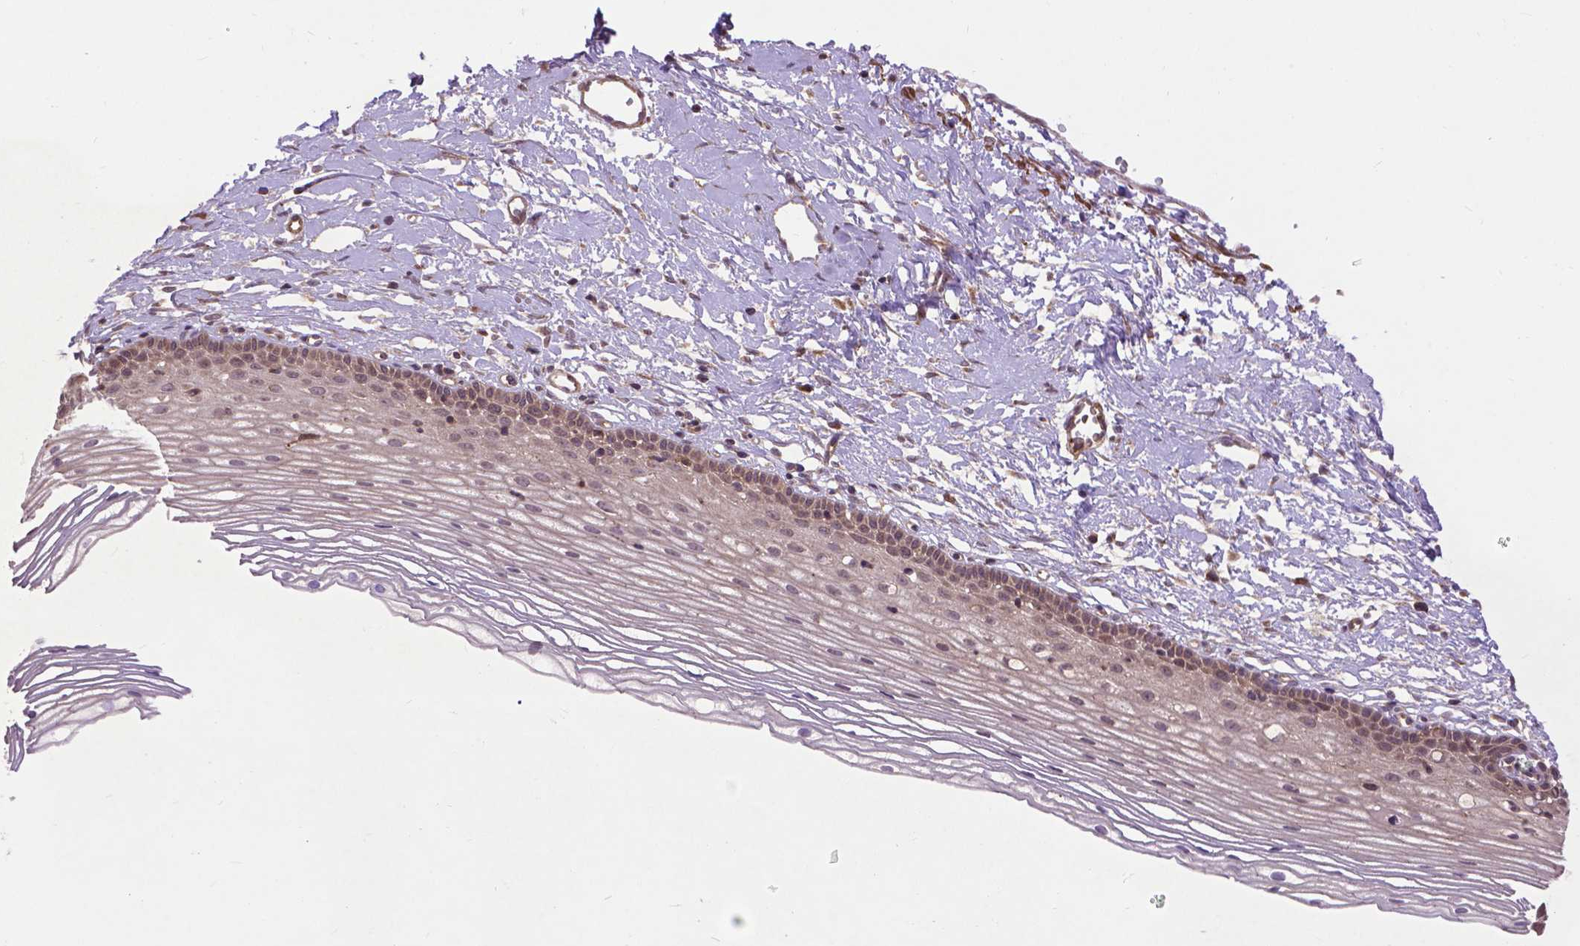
{"staining": {"intensity": "moderate", "quantity": ">75%", "location": "cytoplasmic/membranous"}, "tissue": "cervix", "cell_type": "Glandular cells", "image_type": "normal", "snomed": [{"axis": "morphology", "description": "Normal tissue, NOS"}, {"axis": "topography", "description": "Cervix"}], "caption": "Benign cervix shows moderate cytoplasmic/membranous staining in about >75% of glandular cells, visualized by immunohistochemistry. (IHC, brightfield microscopy, high magnification).", "gene": "ZNF616", "patient": {"sex": "female", "age": 40}}